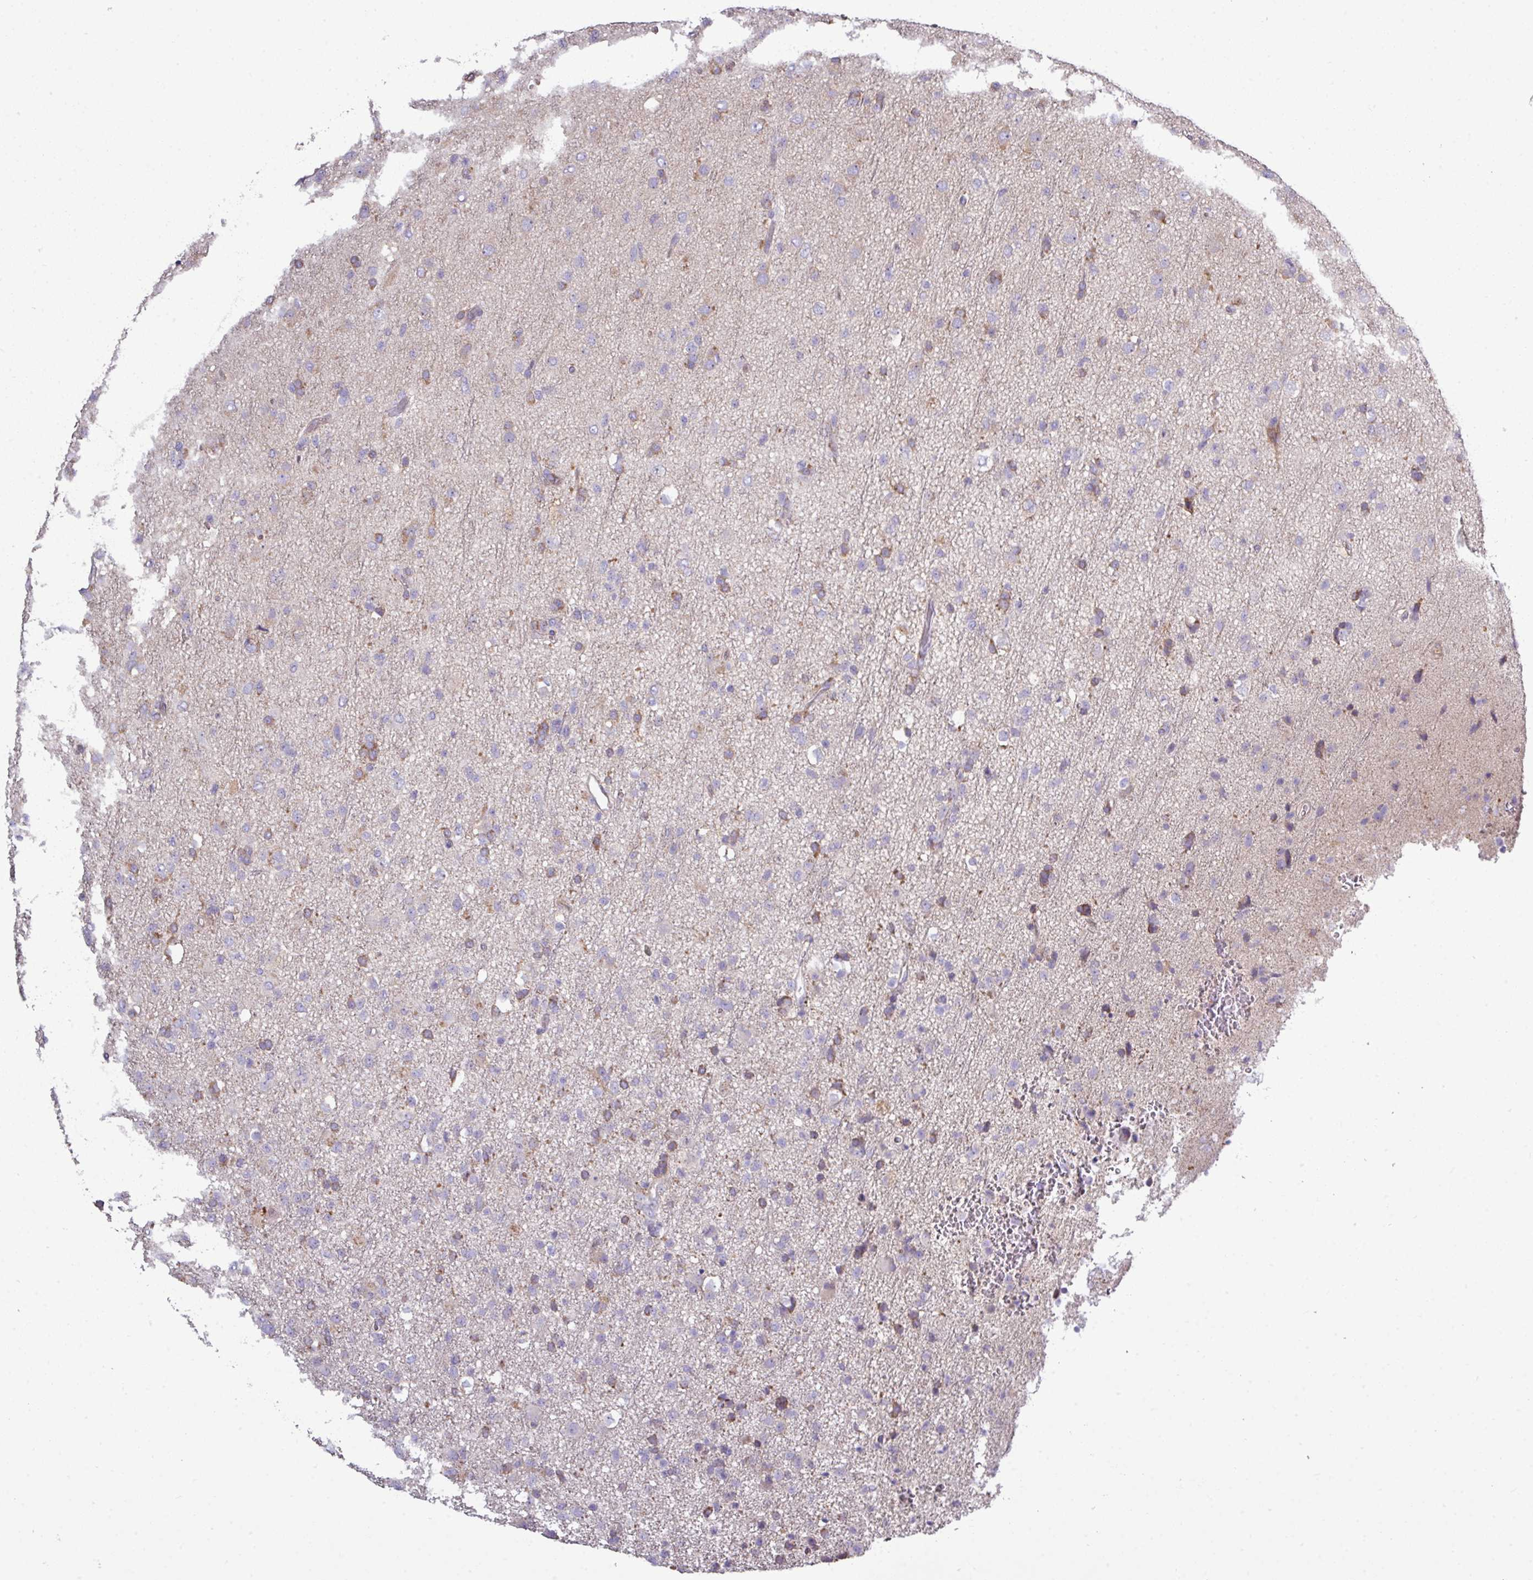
{"staining": {"intensity": "moderate", "quantity": "<25%", "location": "cytoplasmic/membranous"}, "tissue": "glioma", "cell_type": "Tumor cells", "image_type": "cancer", "snomed": [{"axis": "morphology", "description": "Glioma, malignant, Low grade"}, {"axis": "topography", "description": "Brain"}], "caption": "This is an image of immunohistochemistry staining of glioma, which shows moderate expression in the cytoplasmic/membranous of tumor cells.", "gene": "AGAP5", "patient": {"sex": "male", "age": 65}}